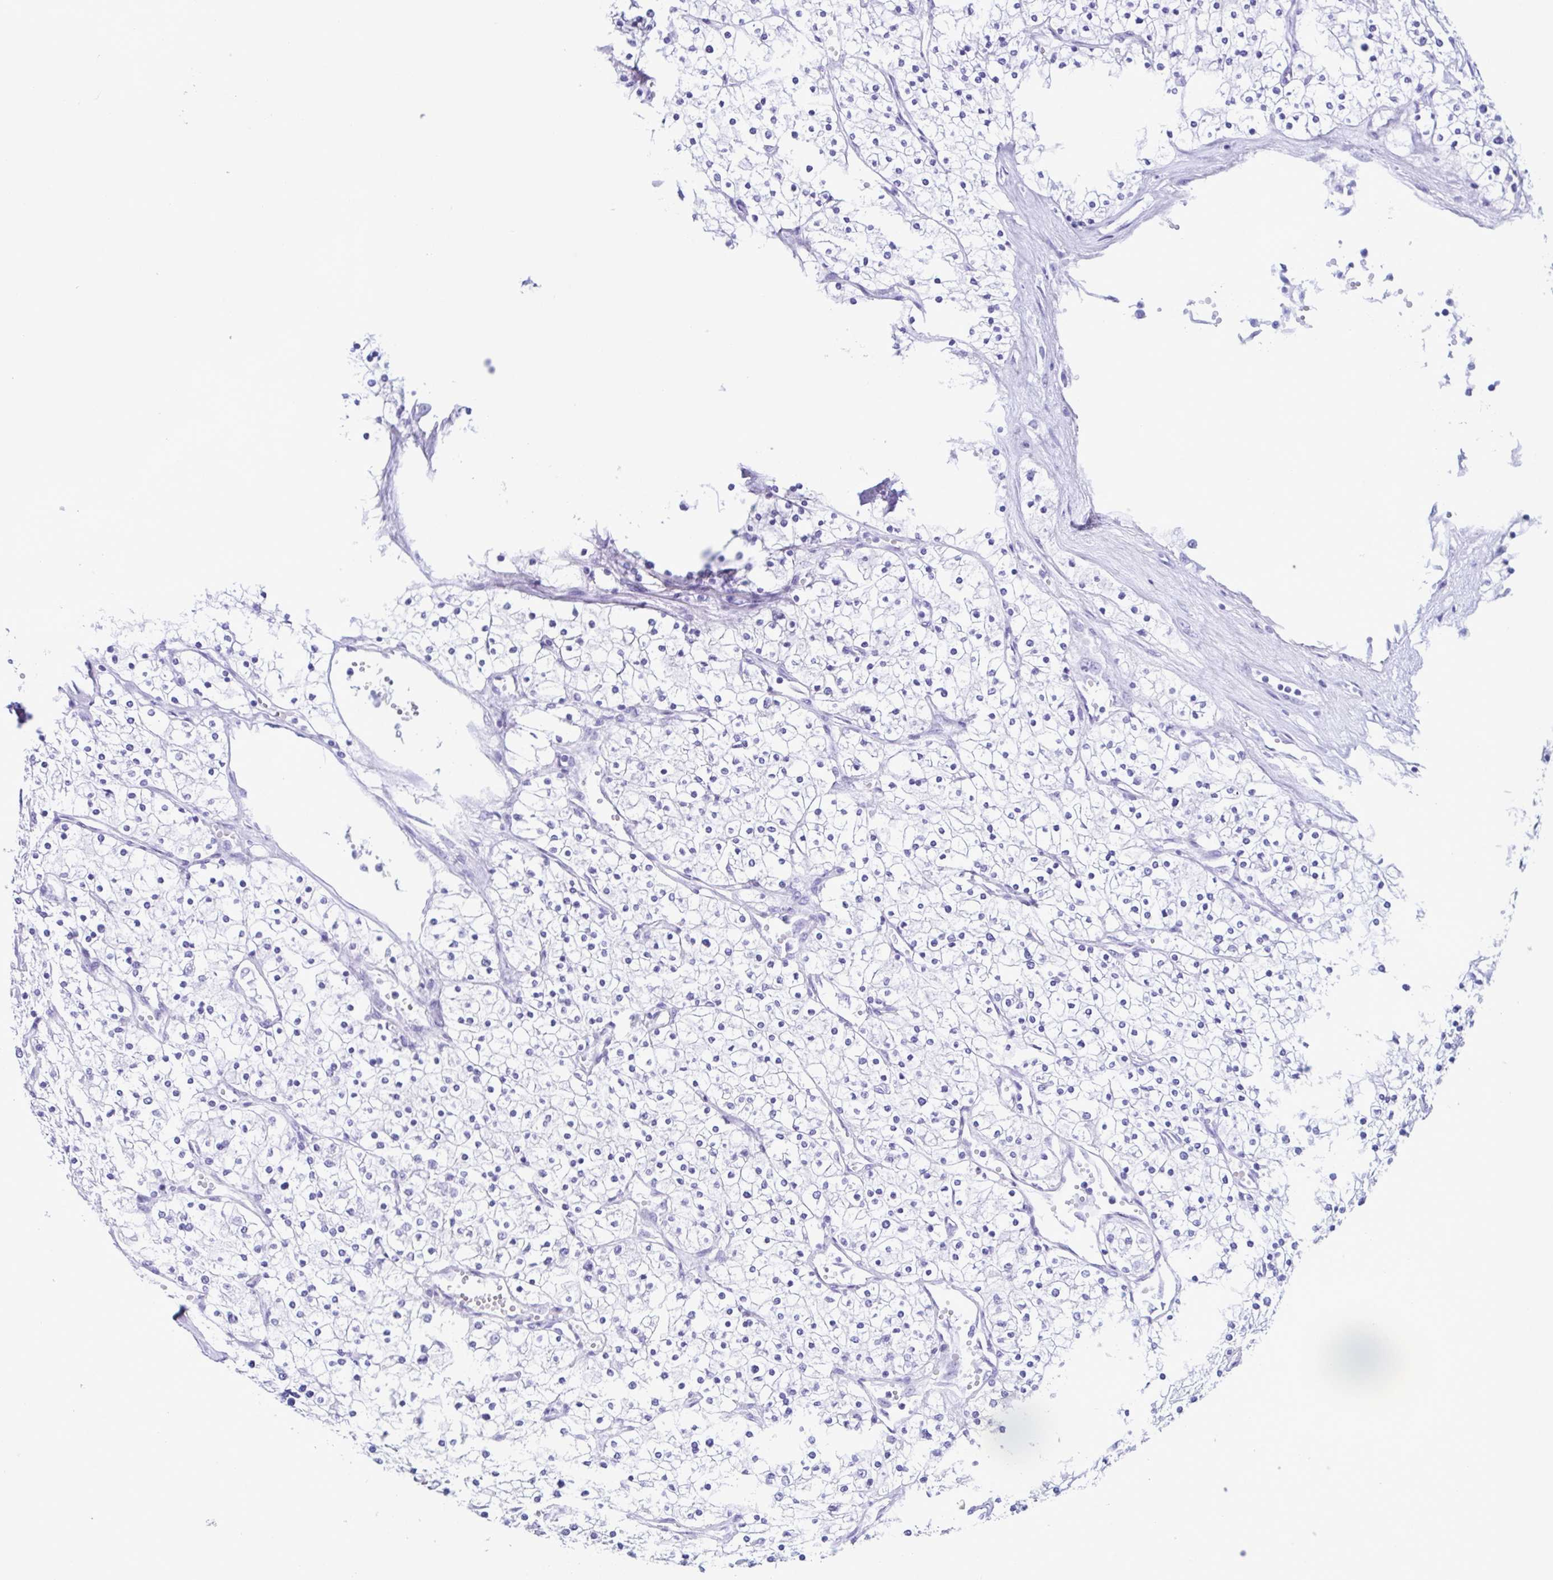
{"staining": {"intensity": "negative", "quantity": "none", "location": "none"}, "tissue": "renal cancer", "cell_type": "Tumor cells", "image_type": "cancer", "snomed": [{"axis": "morphology", "description": "Adenocarcinoma, NOS"}, {"axis": "topography", "description": "Kidney"}], "caption": "Adenocarcinoma (renal) was stained to show a protein in brown. There is no significant positivity in tumor cells.", "gene": "ACTRT3", "patient": {"sex": "male", "age": 80}}